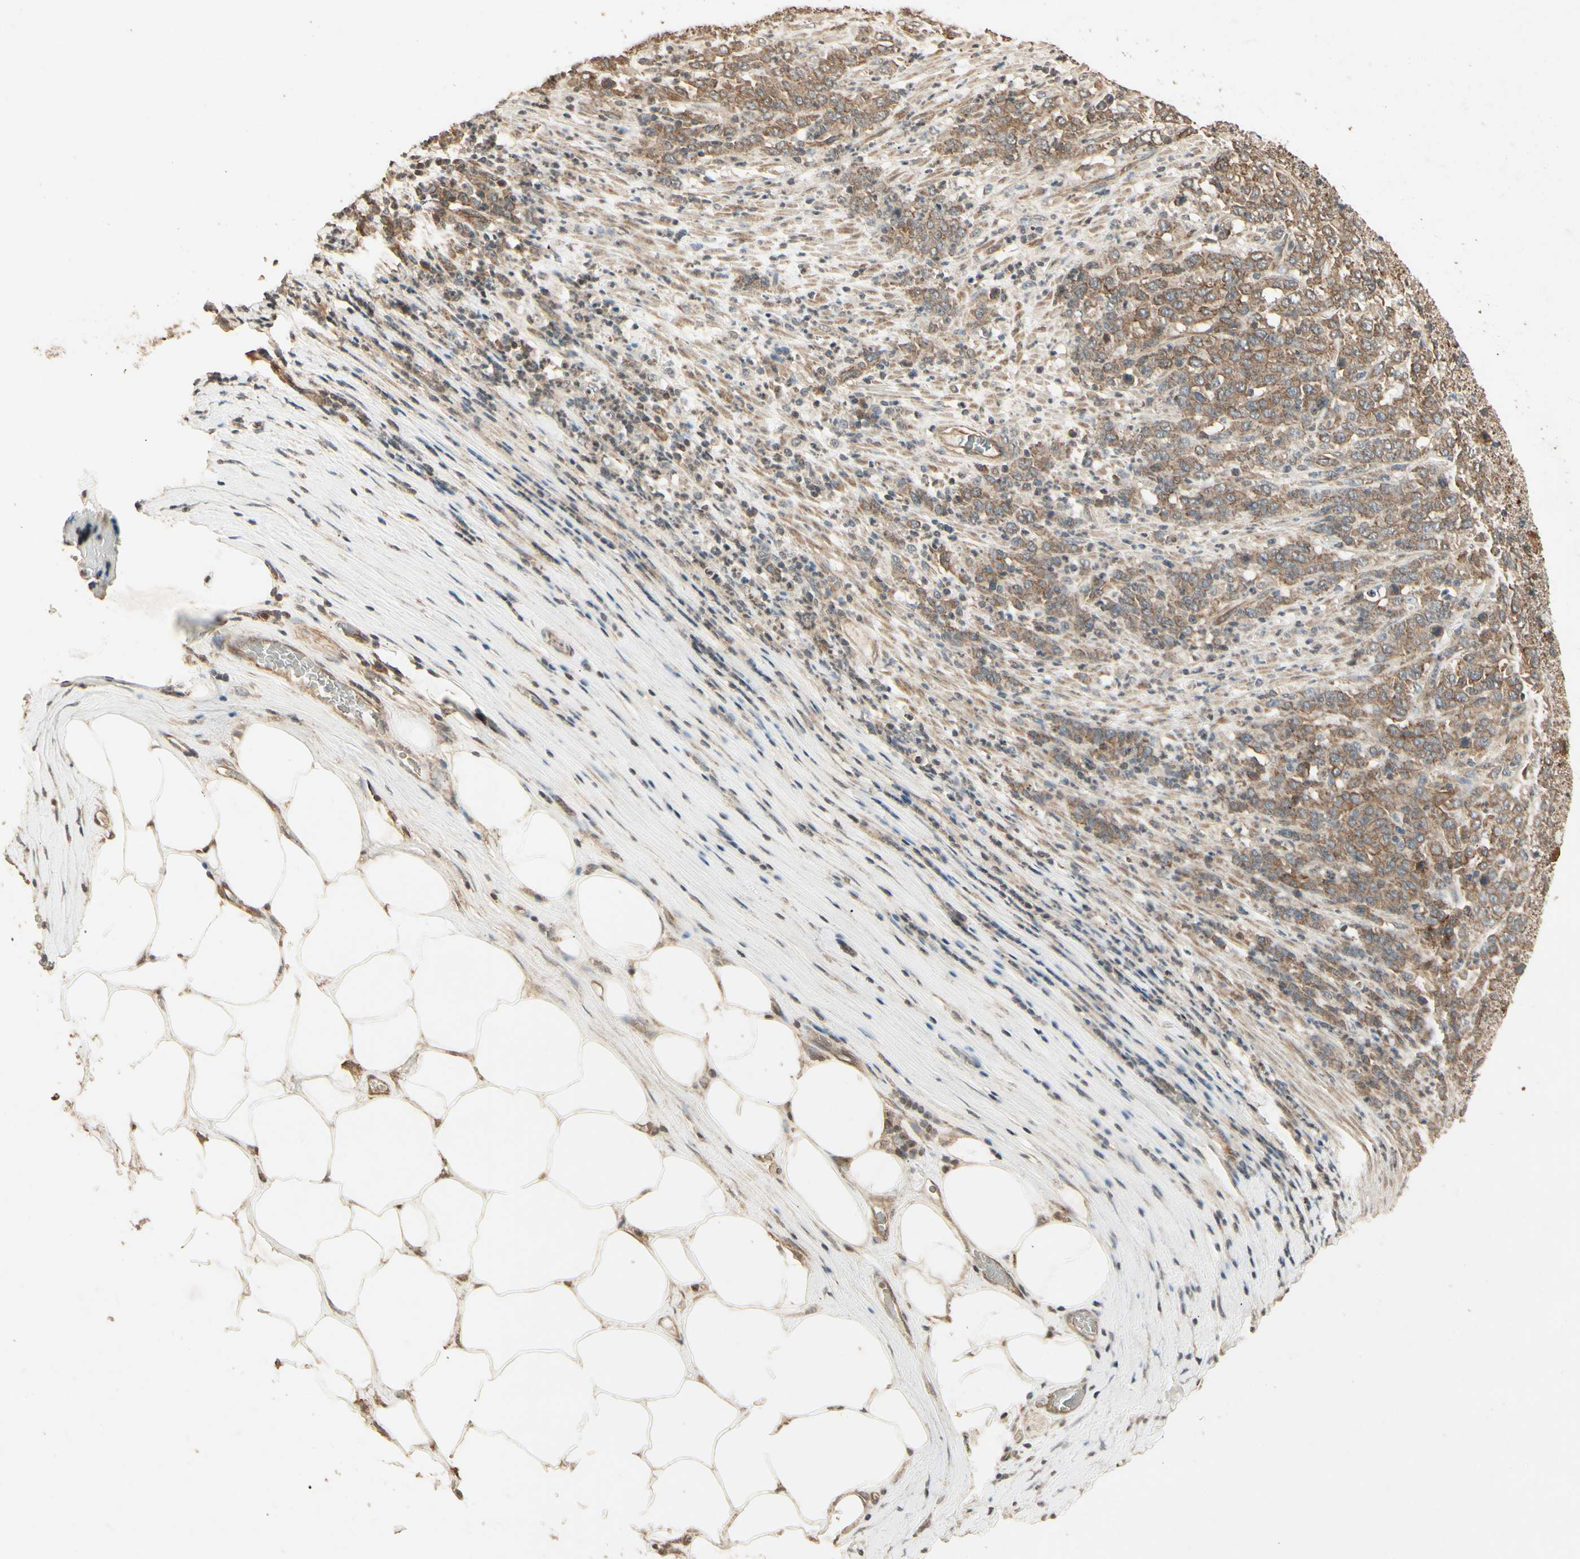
{"staining": {"intensity": "moderate", "quantity": ">75%", "location": "cytoplasmic/membranous"}, "tissue": "stomach cancer", "cell_type": "Tumor cells", "image_type": "cancer", "snomed": [{"axis": "morphology", "description": "Adenocarcinoma, NOS"}, {"axis": "topography", "description": "Stomach, lower"}], "caption": "An IHC image of neoplastic tissue is shown. Protein staining in brown labels moderate cytoplasmic/membranous positivity in stomach cancer within tumor cells. The staining was performed using DAB to visualize the protein expression in brown, while the nuclei were stained in blue with hematoxylin (Magnification: 20x).", "gene": "RNF180", "patient": {"sex": "female", "age": 71}}